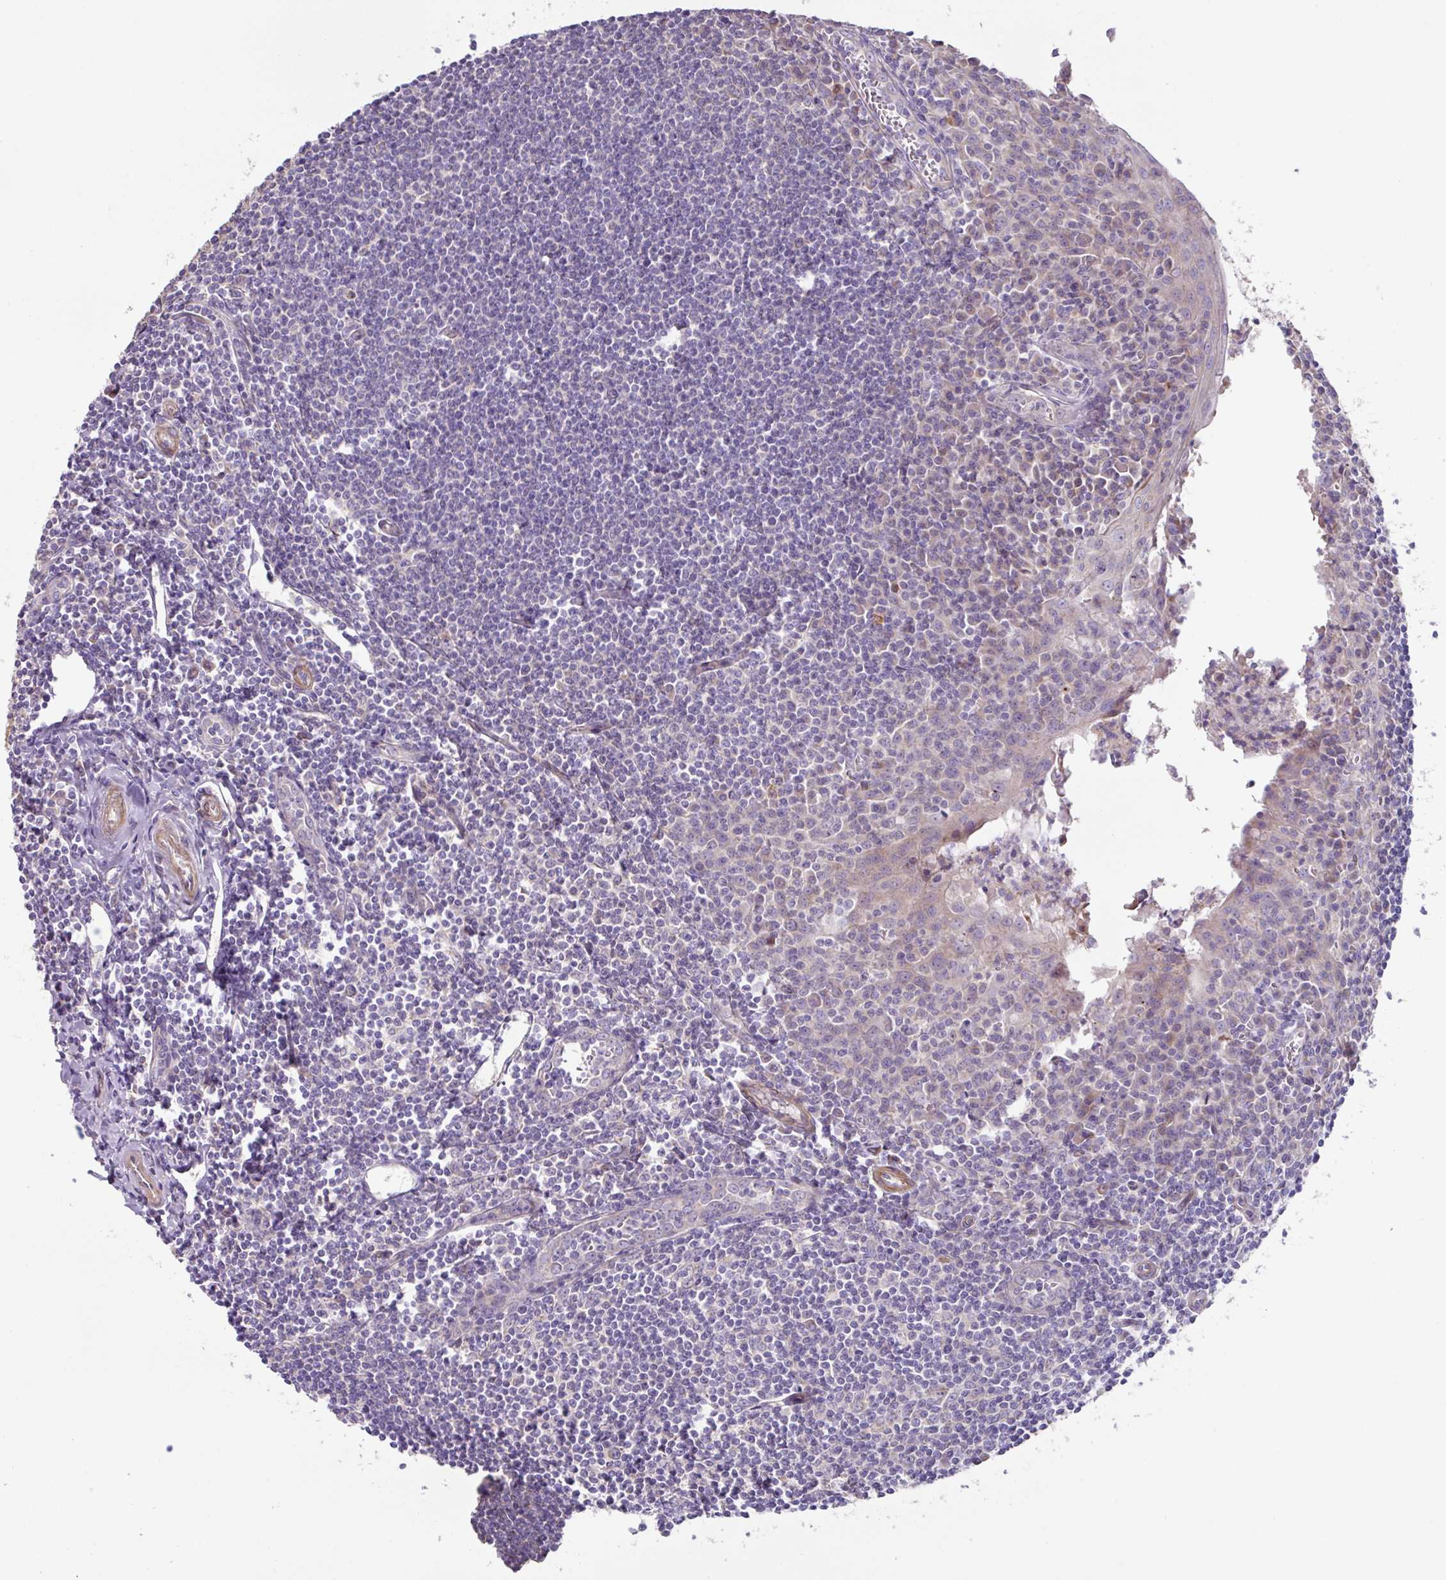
{"staining": {"intensity": "weak", "quantity": "25%-75%", "location": "cytoplasmic/membranous"}, "tissue": "tonsil", "cell_type": "Germinal center cells", "image_type": "normal", "snomed": [{"axis": "morphology", "description": "Normal tissue, NOS"}, {"axis": "topography", "description": "Tonsil"}], "caption": "The histopathology image exhibits immunohistochemical staining of unremarkable tonsil. There is weak cytoplasmic/membranous staining is appreciated in approximately 25%-75% of germinal center cells.", "gene": "MRRF", "patient": {"sex": "male", "age": 27}}